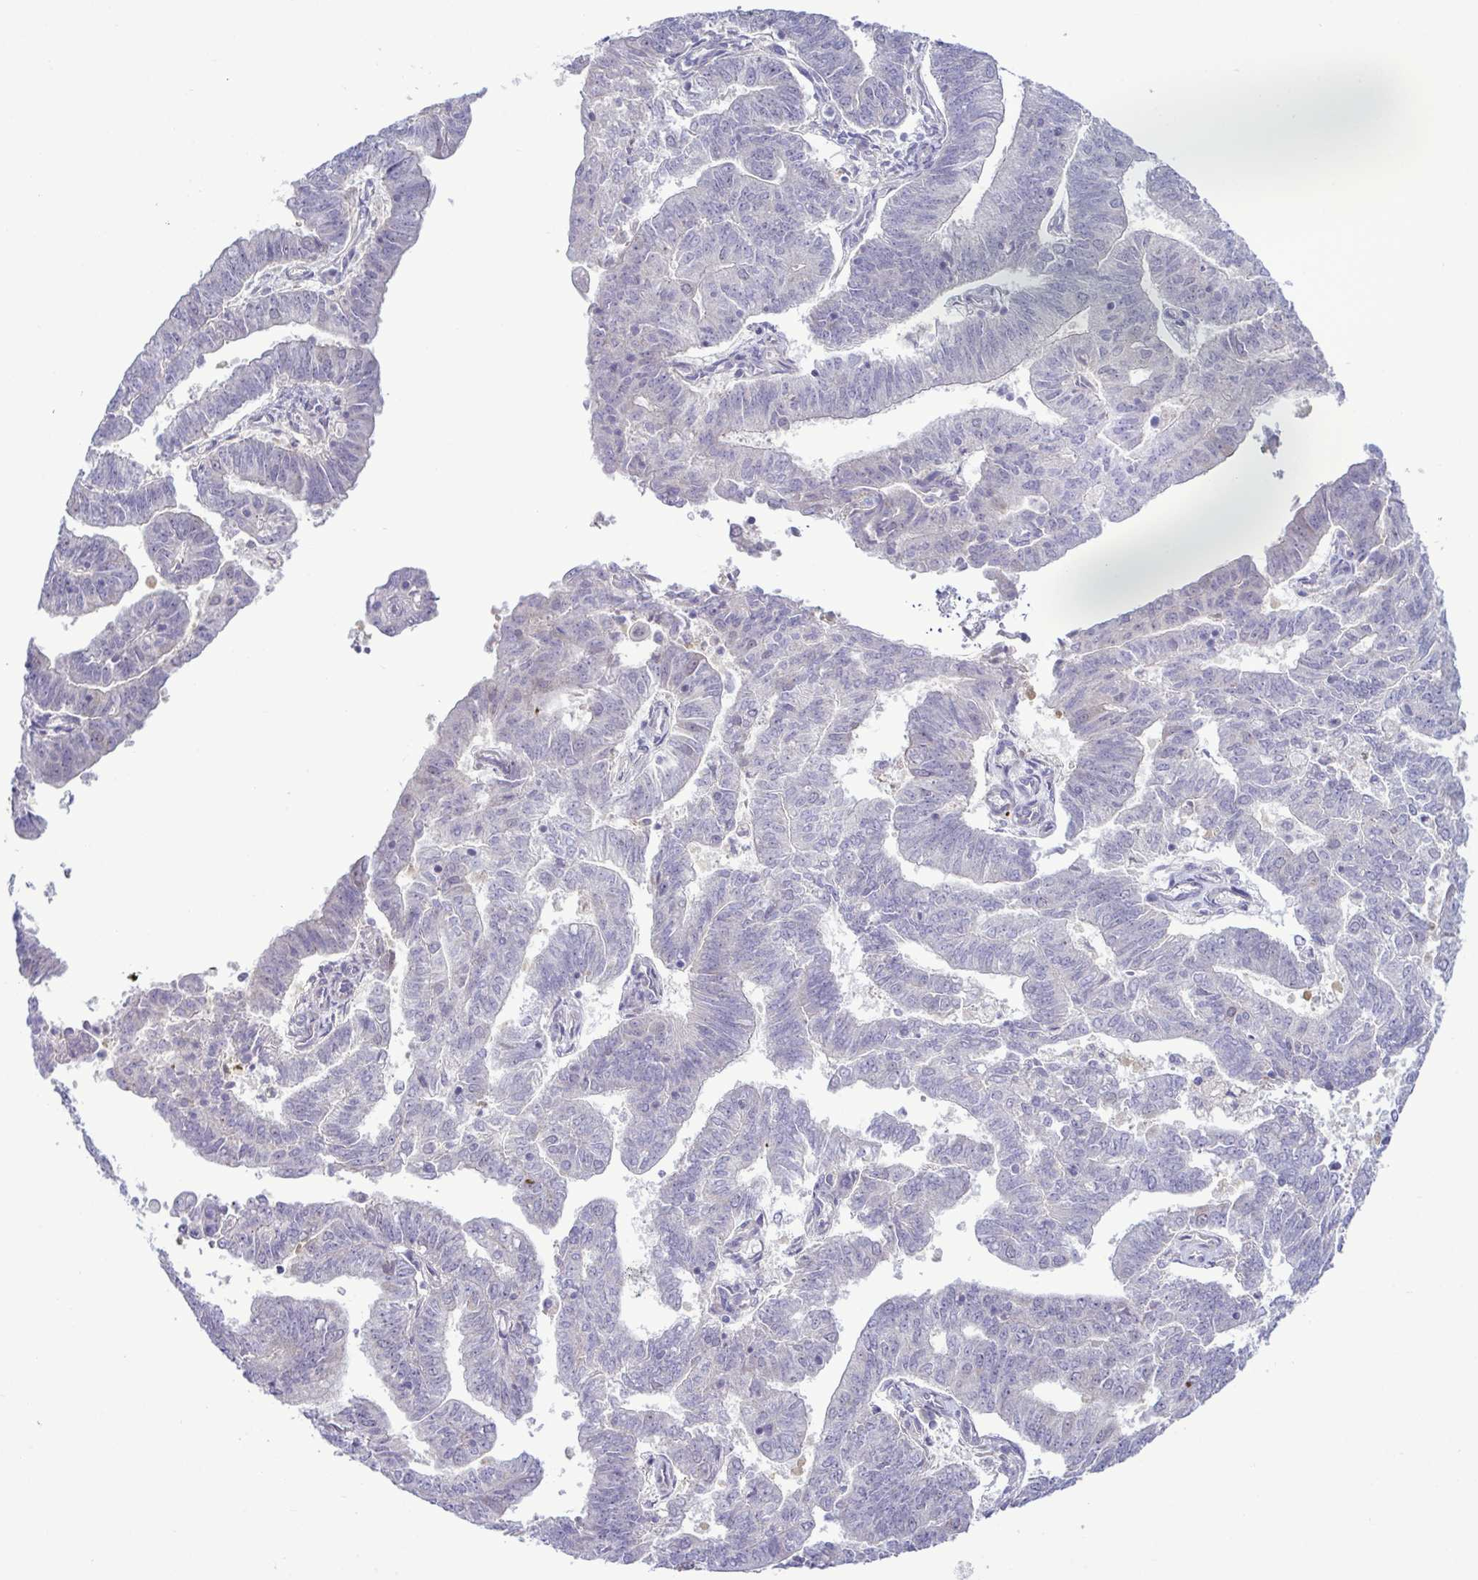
{"staining": {"intensity": "negative", "quantity": "none", "location": "none"}, "tissue": "endometrial cancer", "cell_type": "Tumor cells", "image_type": "cancer", "snomed": [{"axis": "morphology", "description": "Adenocarcinoma, NOS"}, {"axis": "topography", "description": "Endometrium"}], "caption": "The image exhibits no staining of tumor cells in endometrial cancer.", "gene": "SYNPO2L", "patient": {"sex": "female", "age": 82}}